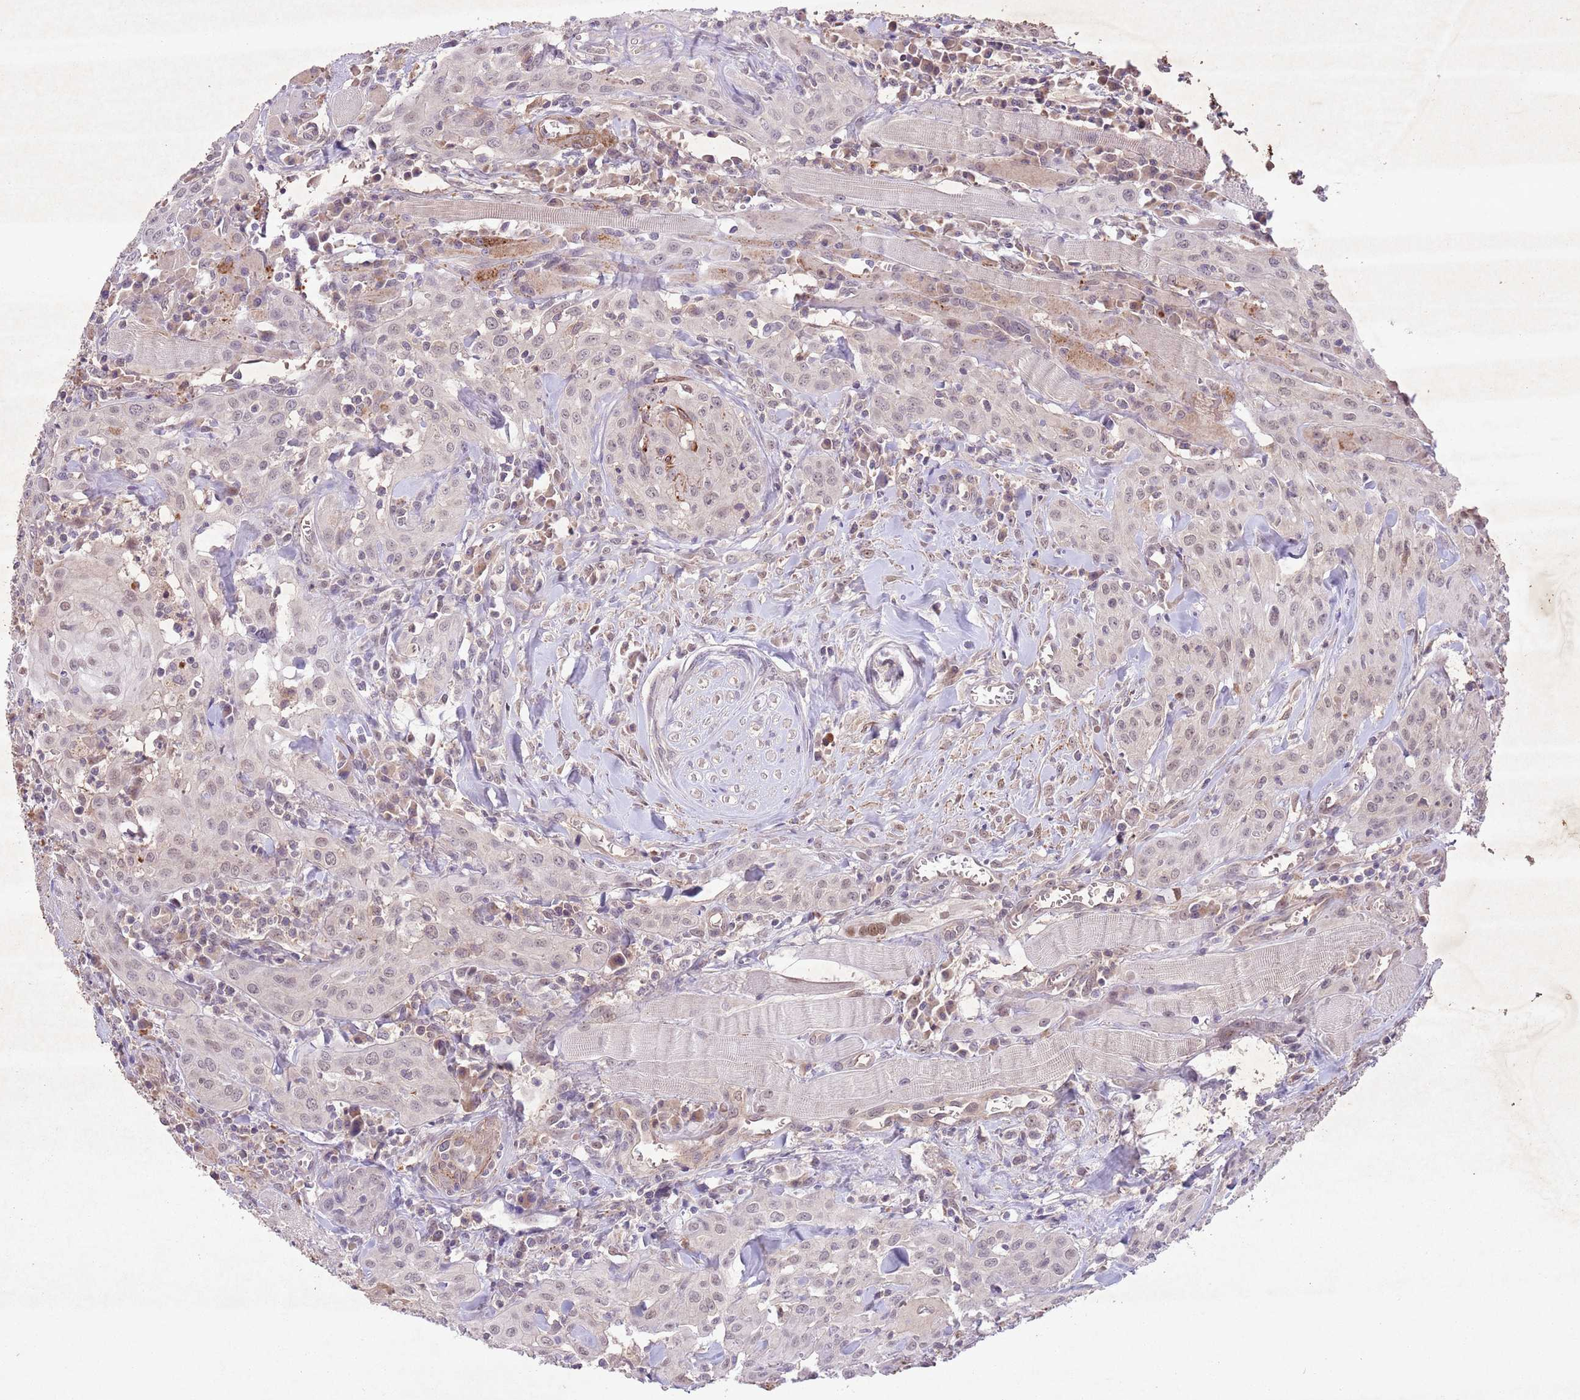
{"staining": {"intensity": "weak", "quantity": "25%-75%", "location": "nuclear"}, "tissue": "head and neck cancer", "cell_type": "Tumor cells", "image_type": "cancer", "snomed": [{"axis": "morphology", "description": "Squamous cell carcinoma, NOS"}, {"axis": "topography", "description": "Oral tissue"}, {"axis": "topography", "description": "Head-Neck"}], "caption": "Immunohistochemical staining of human head and neck squamous cell carcinoma displays weak nuclear protein positivity in about 25%-75% of tumor cells.", "gene": "CCNI", "patient": {"sex": "female", "age": 70}}